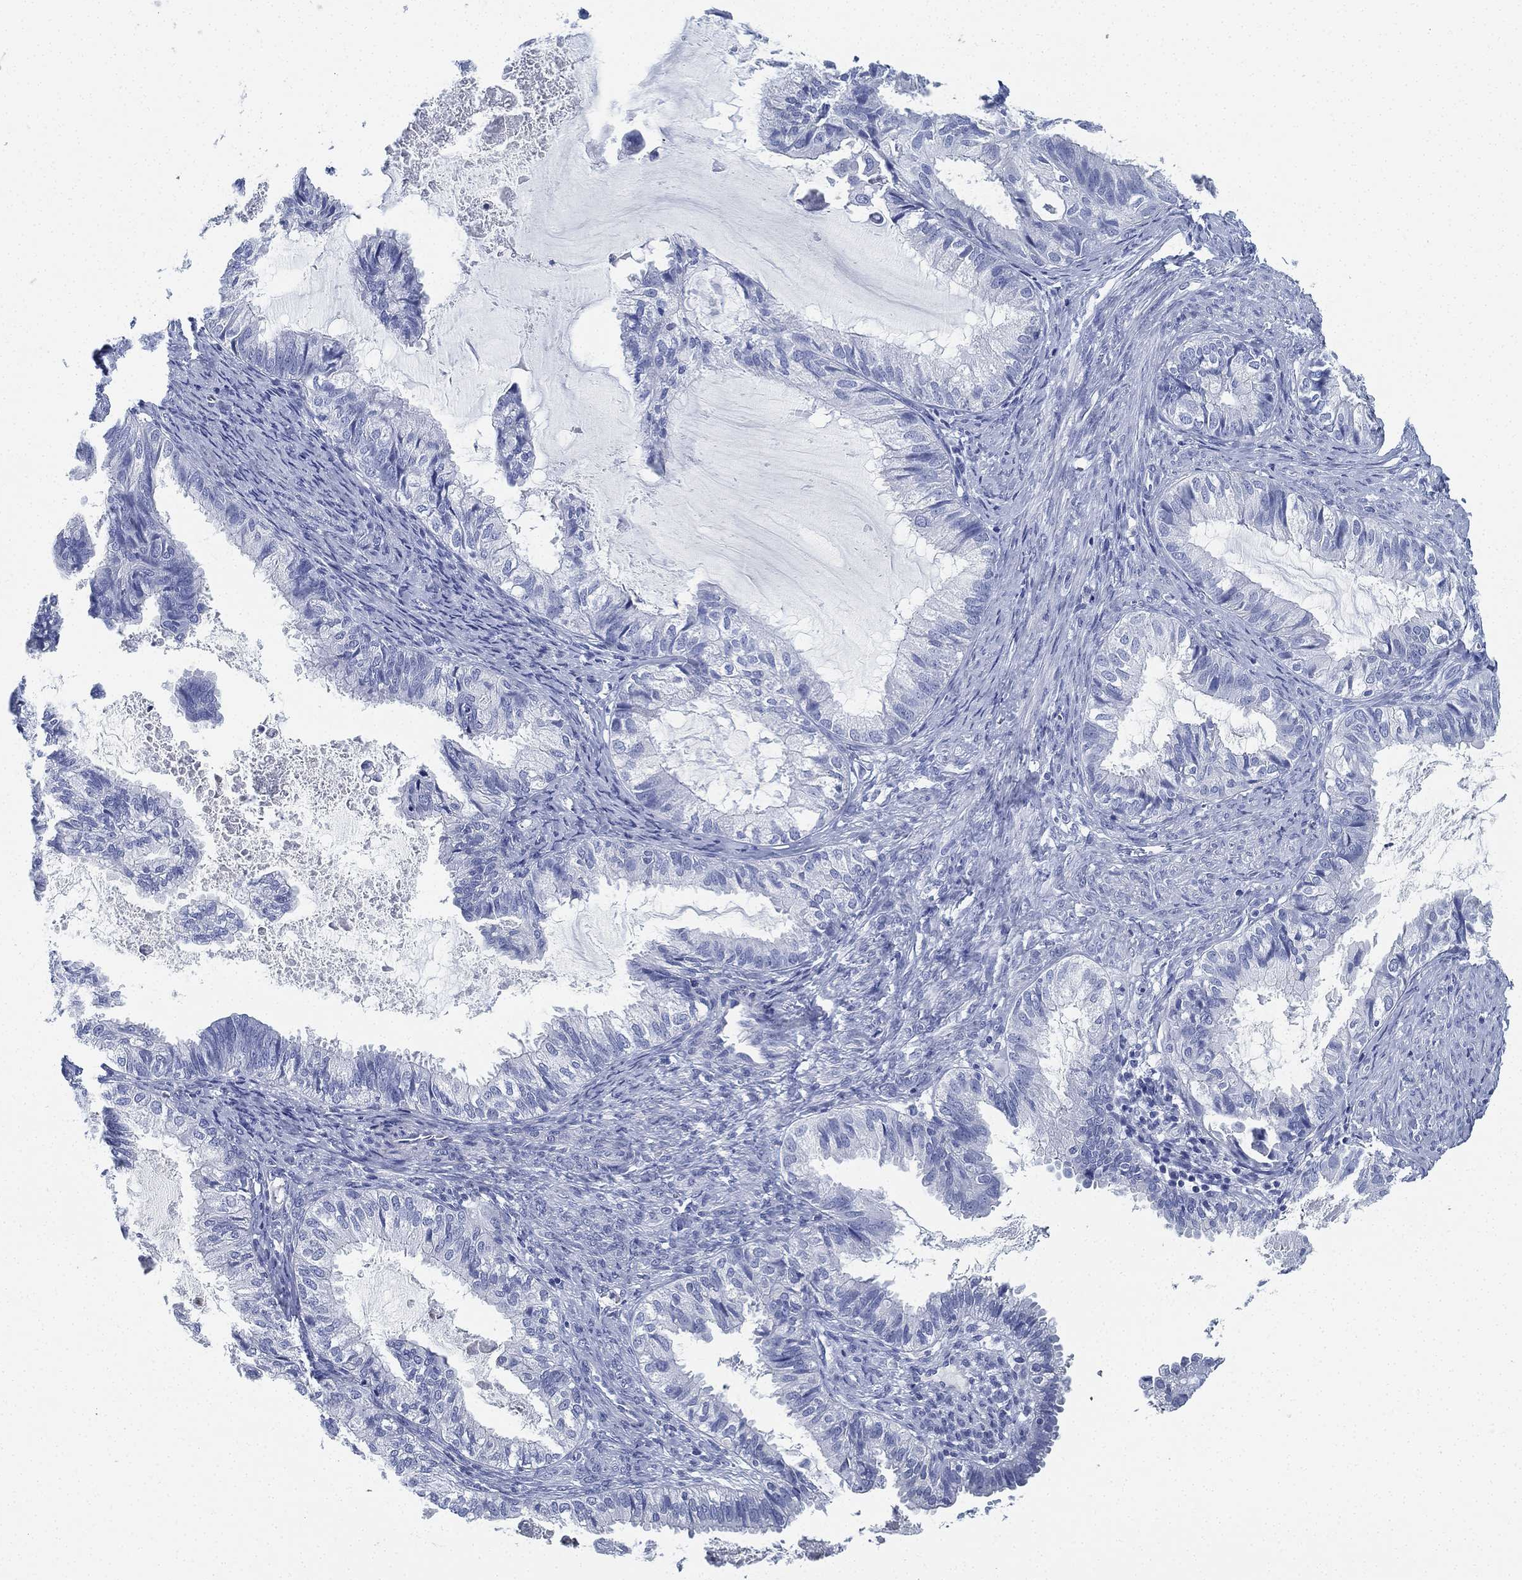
{"staining": {"intensity": "negative", "quantity": "none", "location": "none"}, "tissue": "endometrial cancer", "cell_type": "Tumor cells", "image_type": "cancer", "snomed": [{"axis": "morphology", "description": "Adenocarcinoma, NOS"}, {"axis": "topography", "description": "Endometrium"}], "caption": "Endometrial adenocarcinoma stained for a protein using IHC displays no positivity tumor cells.", "gene": "DEFB121", "patient": {"sex": "female", "age": 86}}